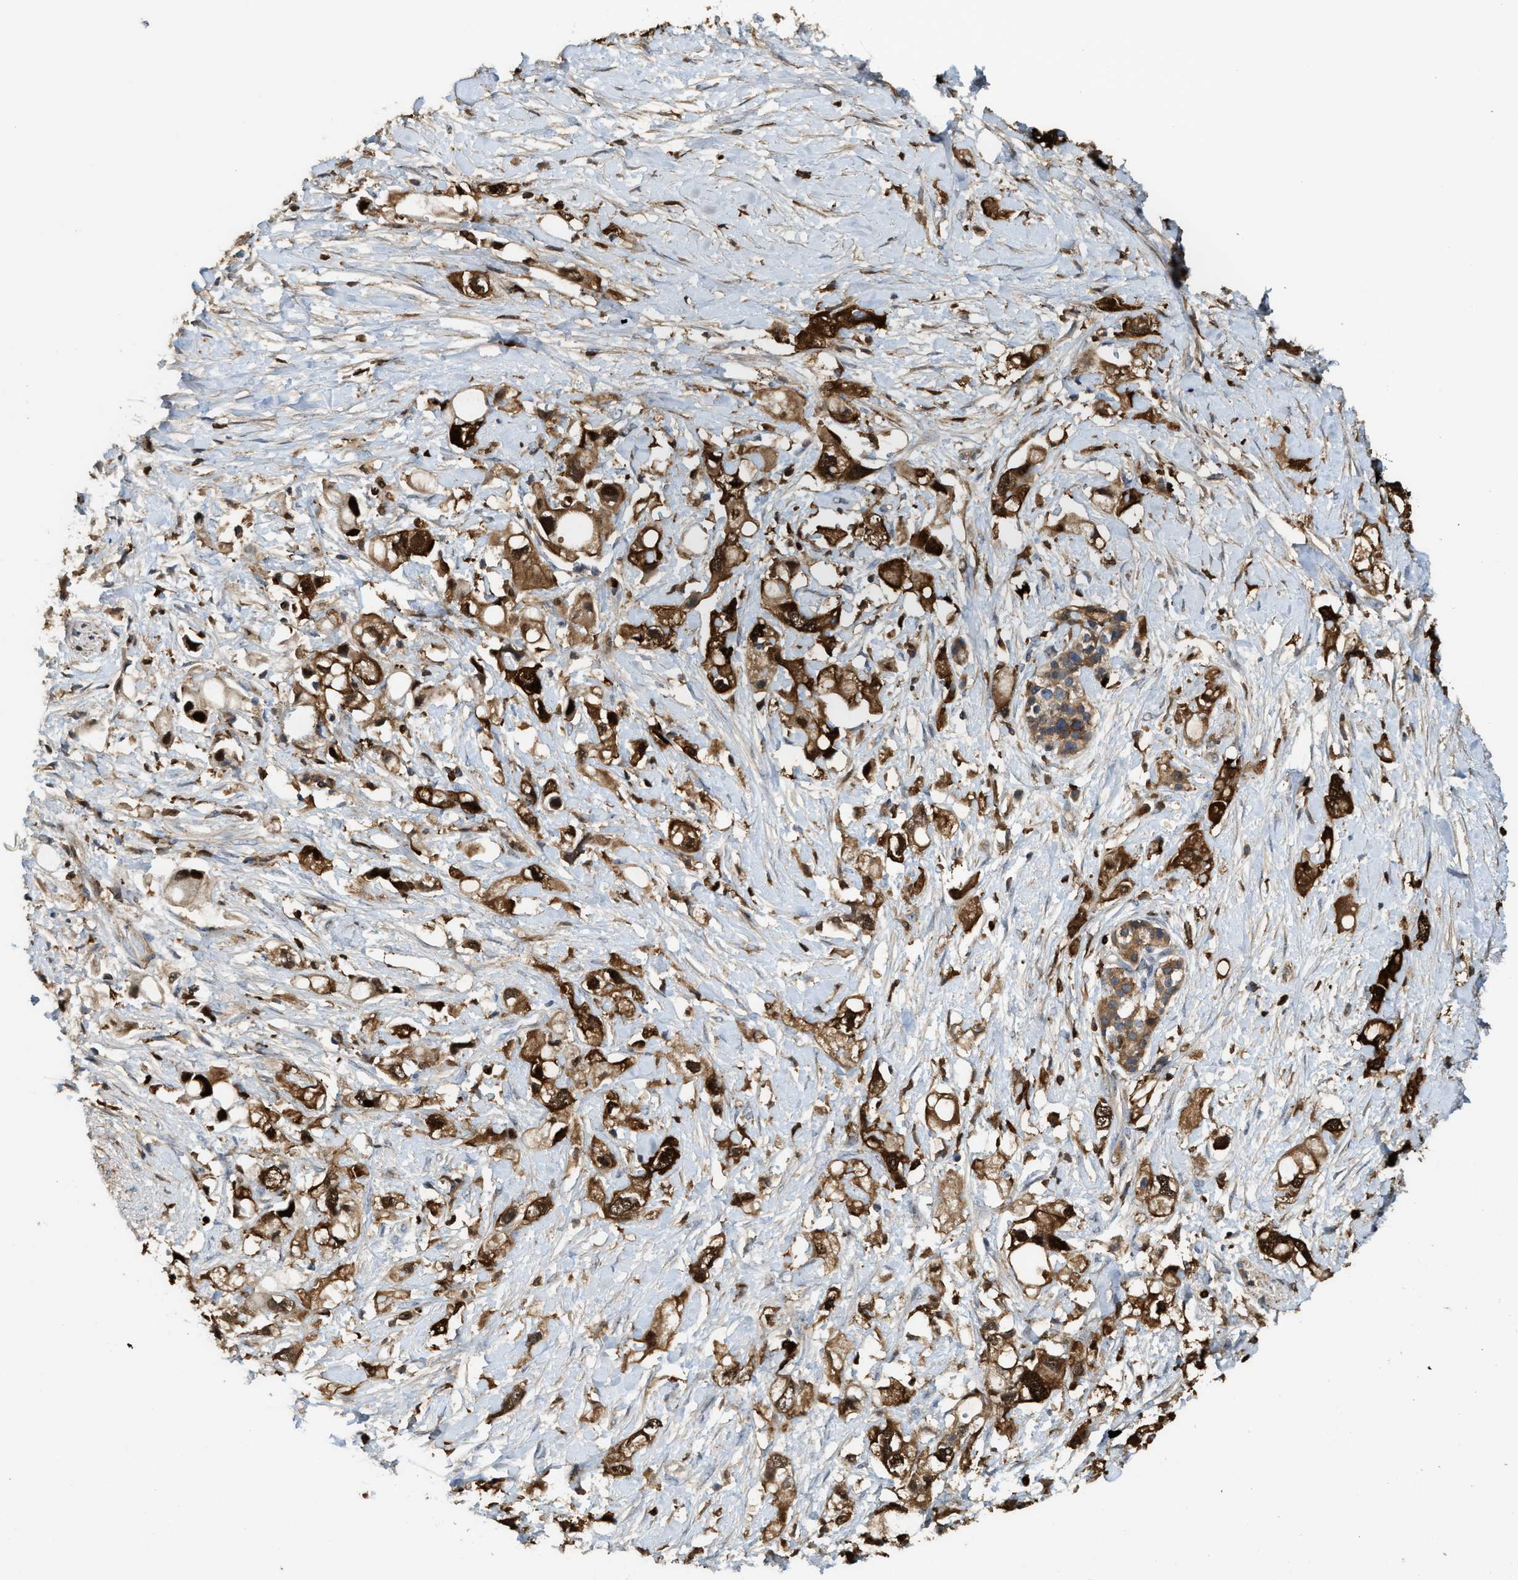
{"staining": {"intensity": "strong", "quantity": ">75%", "location": "cytoplasmic/membranous"}, "tissue": "pancreatic cancer", "cell_type": "Tumor cells", "image_type": "cancer", "snomed": [{"axis": "morphology", "description": "Adenocarcinoma, NOS"}, {"axis": "topography", "description": "Pancreas"}], "caption": "Human adenocarcinoma (pancreatic) stained for a protein (brown) reveals strong cytoplasmic/membranous positive staining in approximately >75% of tumor cells.", "gene": "SERPINB5", "patient": {"sex": "female", "age": 56}}